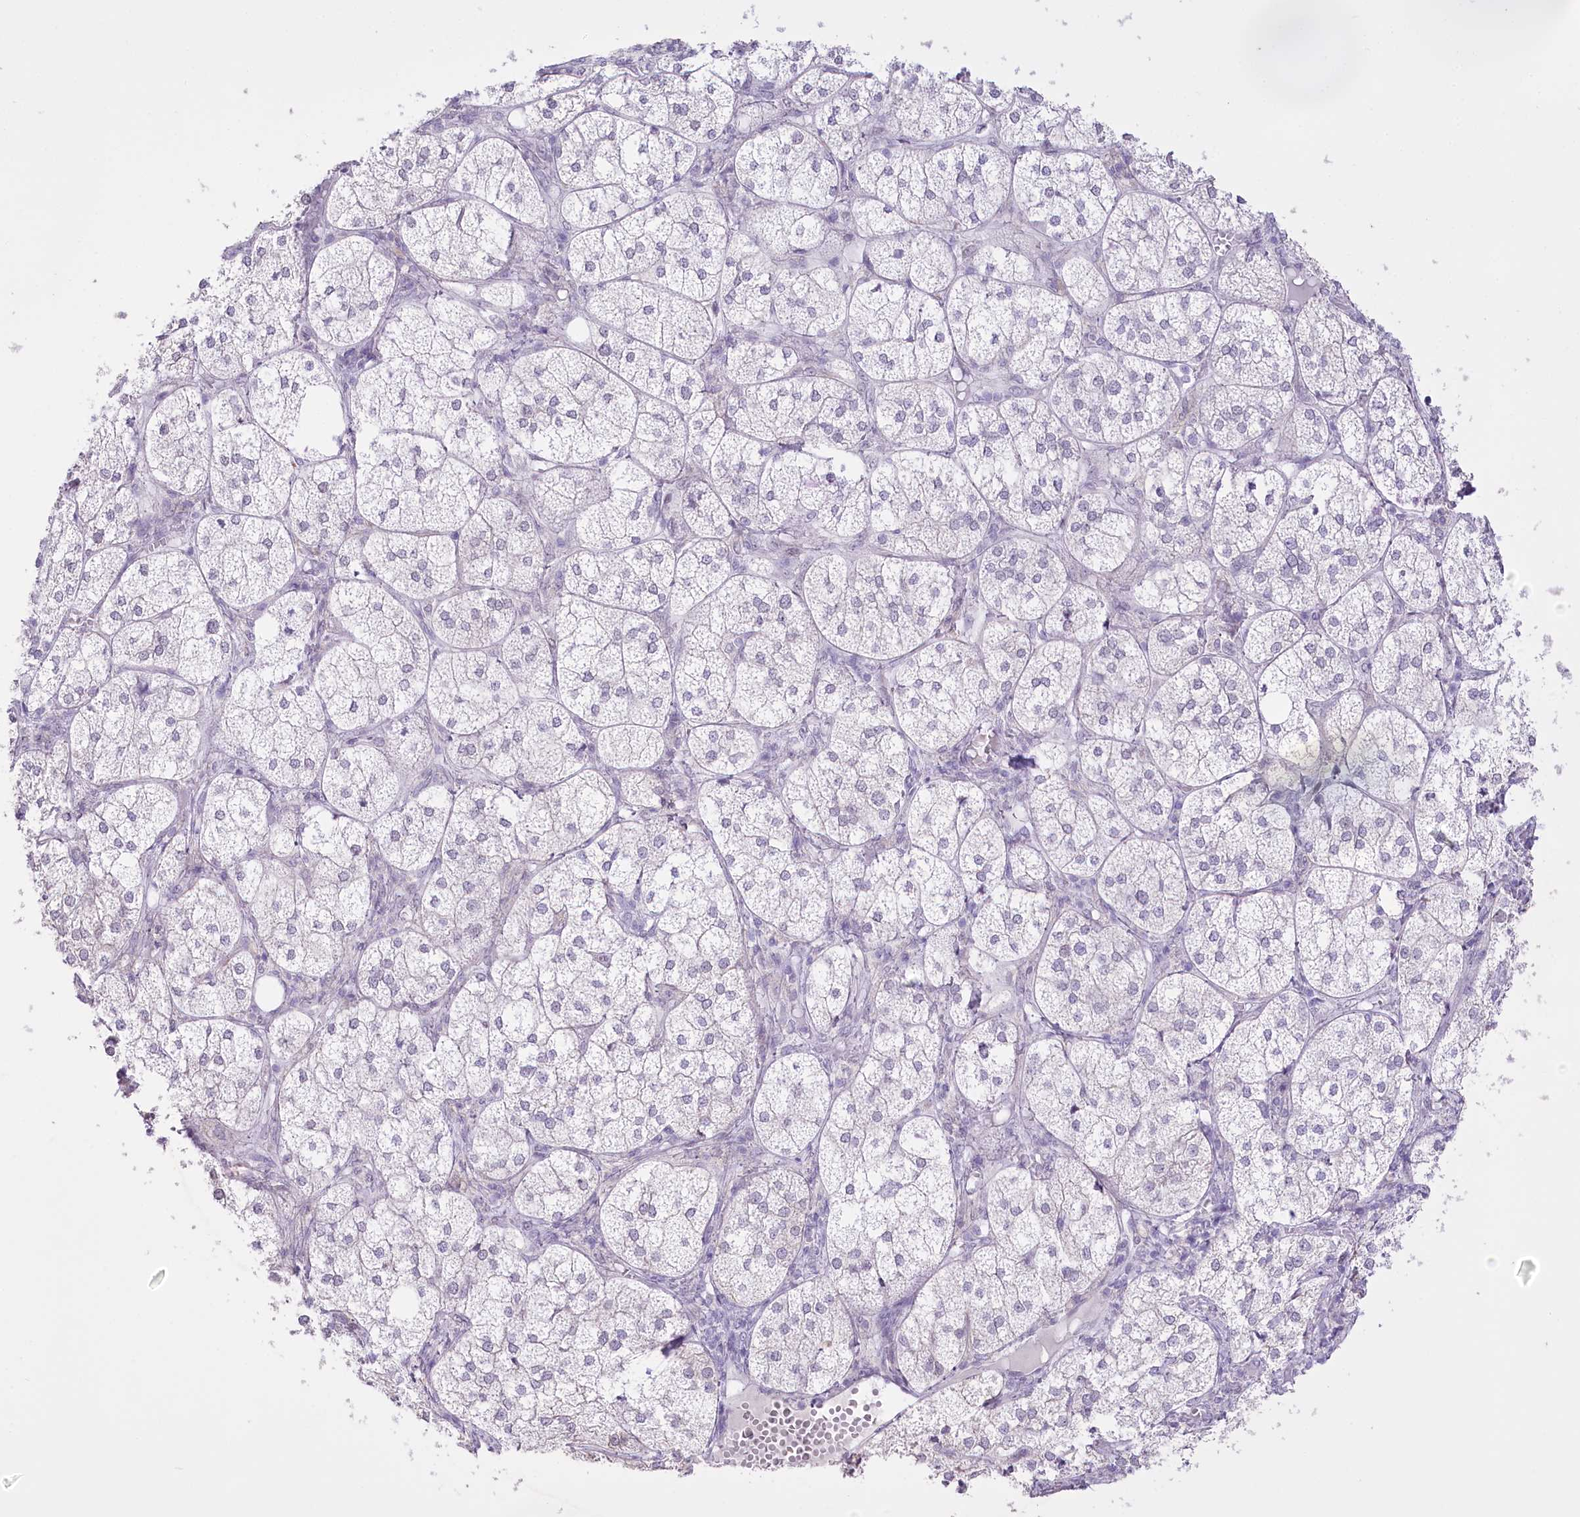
{"staining": {"intensity": "negative", "quantity": "none", "location": "none"}, "tissue": "adrenal gland", "cell_type": "Glandular cells", "image_type": "normal", "snomed": [{"axis": "morphology", "description": "Normal tissue, NOS"}, {"axis": "topography", "description": "Adrenal gland"}], "caption": "A high-resolution micrograph shows immunohistochemistry staining of unremarkable adrenal gland, which displays no significant expression in glandular cells.", "gene": "SLC39A10", "patient": {"sex": "female", "age": 61}}